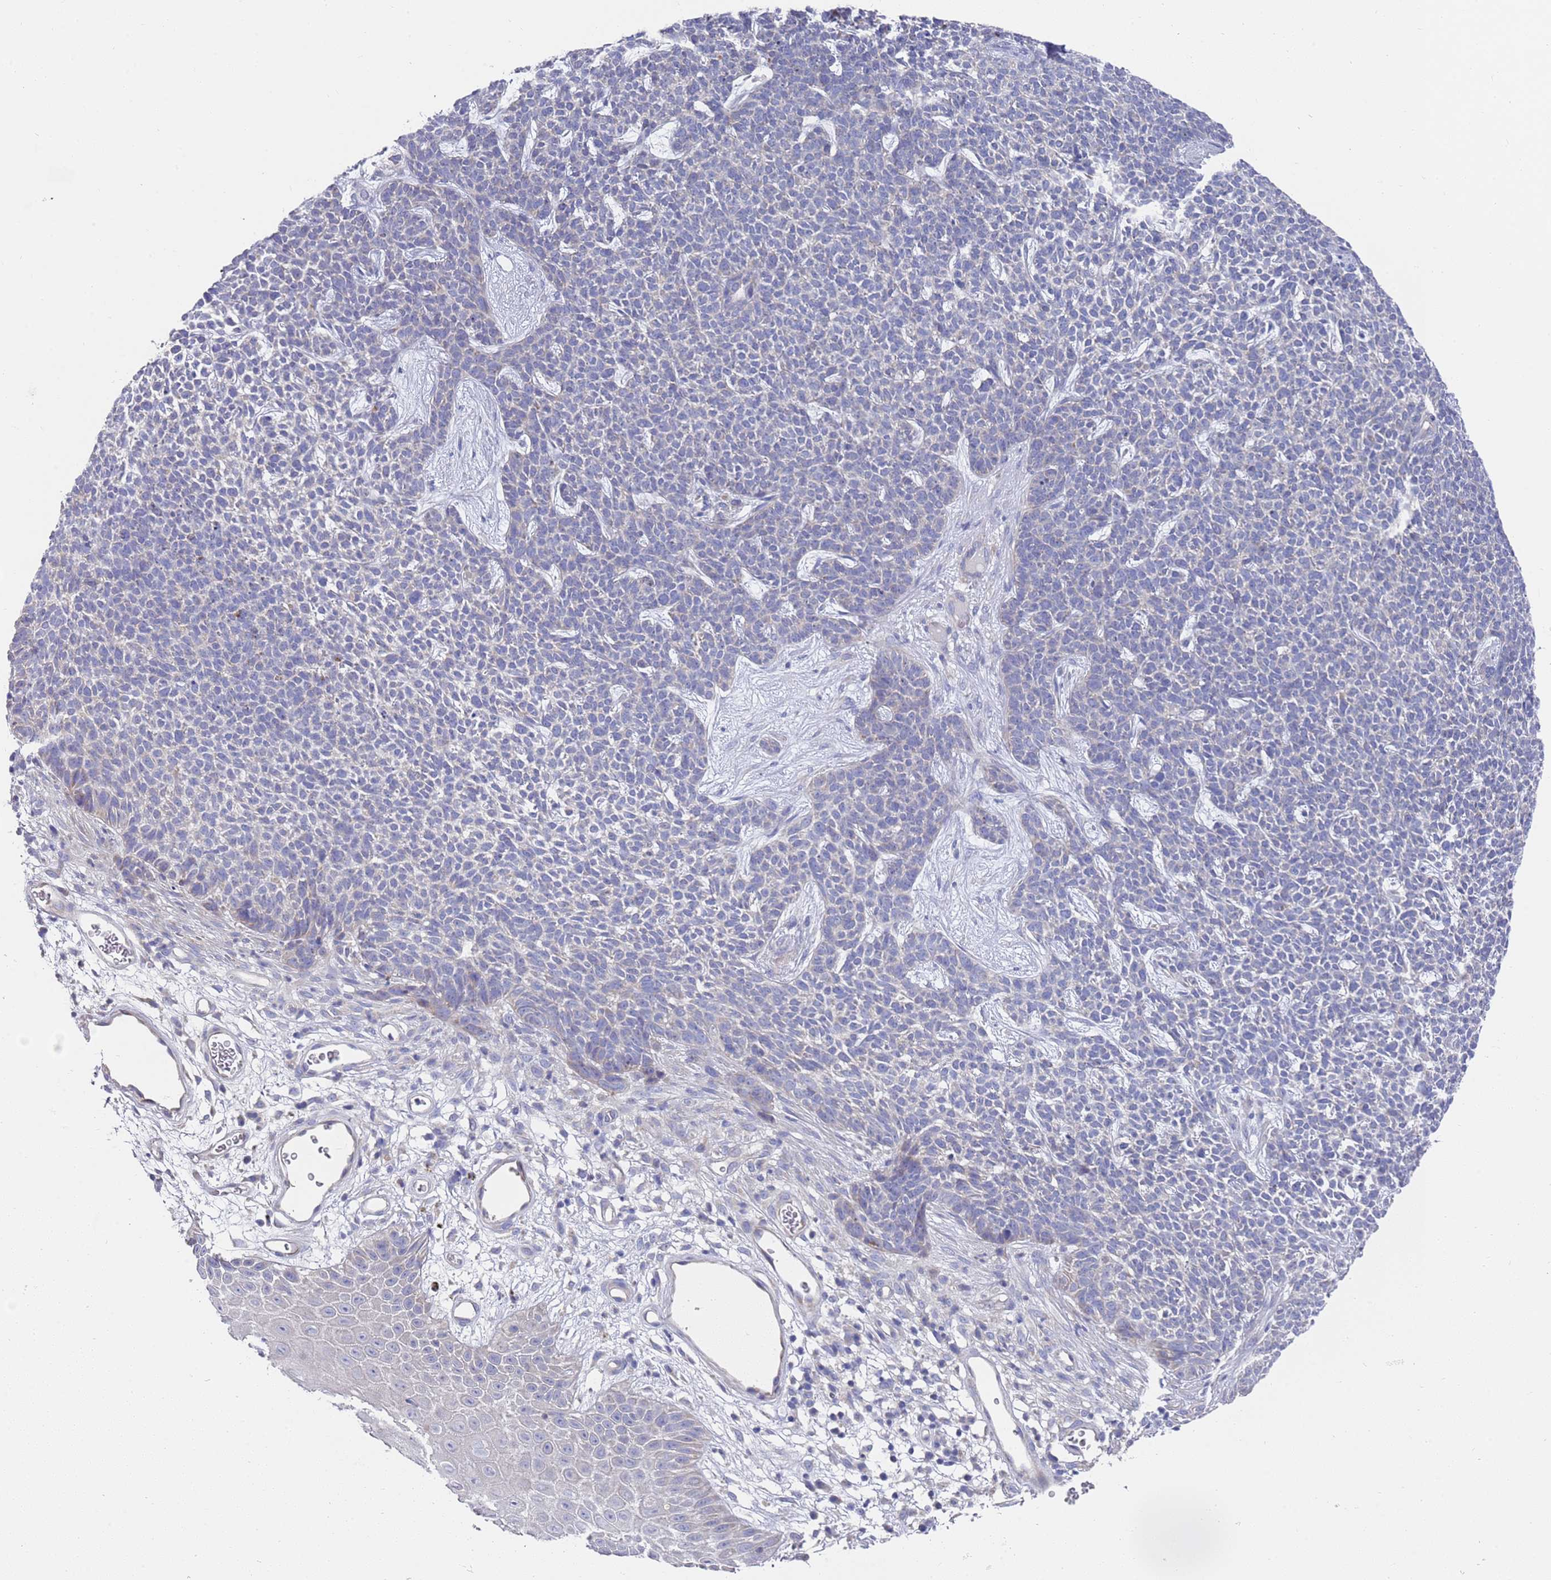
{"staining": {"intensity": "negative", "quantity": "none", "location": "none"}, "tissue": "skin cancer", "cell_type": "Tumor cells", "image_type": "cancer", "snomed": [{"axis": "morphology", "description": "Basal cell carcinoma"}, {"axis": "topography", "description": "Skin"}], "caption": "Protein analysis of basal cell carcinoma (skin) demonstrates no significant expression in tumor cells. (DAB (3,3'-diaminobenzidine) IHC with hematoxylin counter stain).", "gene": "SCAPER", "patient": {"sex": "female", "age": 84}}